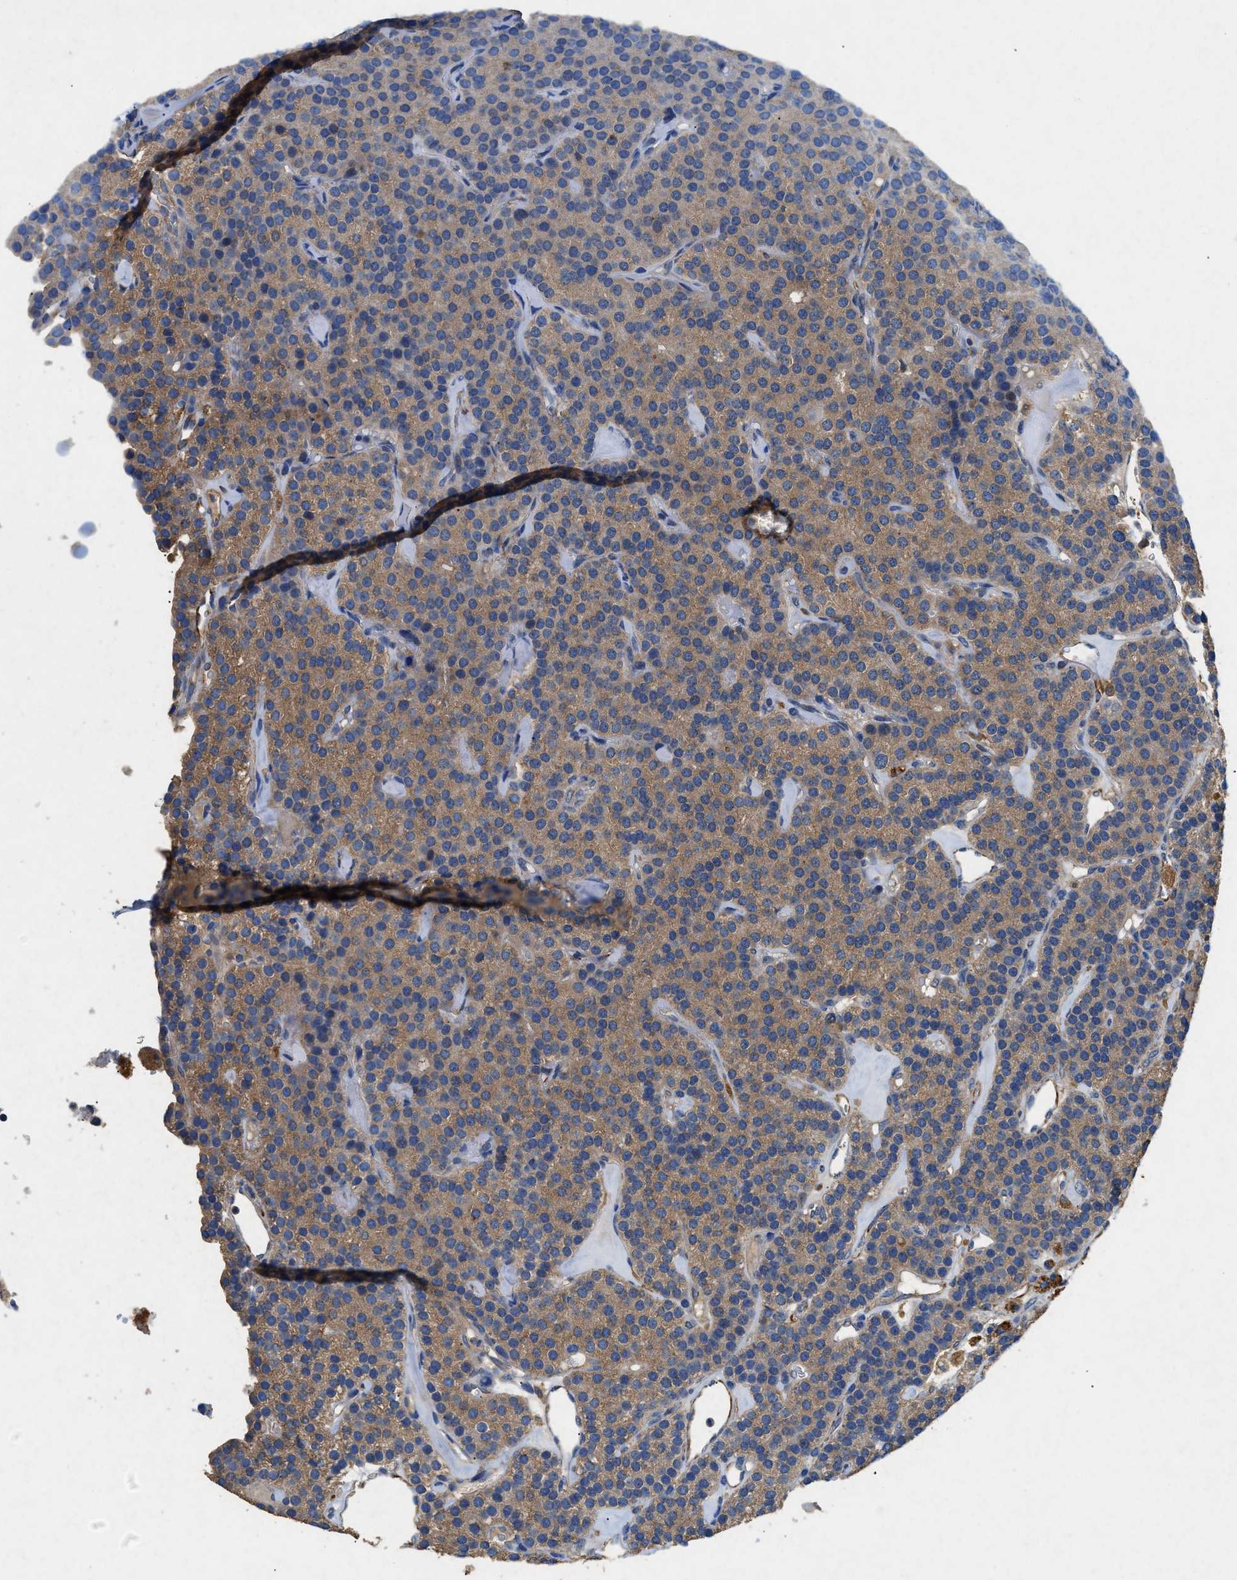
{"staining": {"intensity": "moderate", "quantity": "25%-75%", "location": "cytoplasmic/membranous"}, "tissue": "parathyroid gland", "cell_type": "Glandular cells", "image_type": "normal", "snomed": [{"axis": "morphology", "description": "Normal tissue, NOS"}, {"axis": "morphology", "description": "Adenoma, NOS"}, {"axis": "topography", "description": "Parathyroid gland"}], "caption": "Approximately 25%-75% of glandular cells in normal human parathyroid gland reveal moderate cytoplasmic/membranous protein expression as visualized by brown immunohistochemical staining.", "gene": "CDK15", "patient": {"sex": "female", "age": 86}}